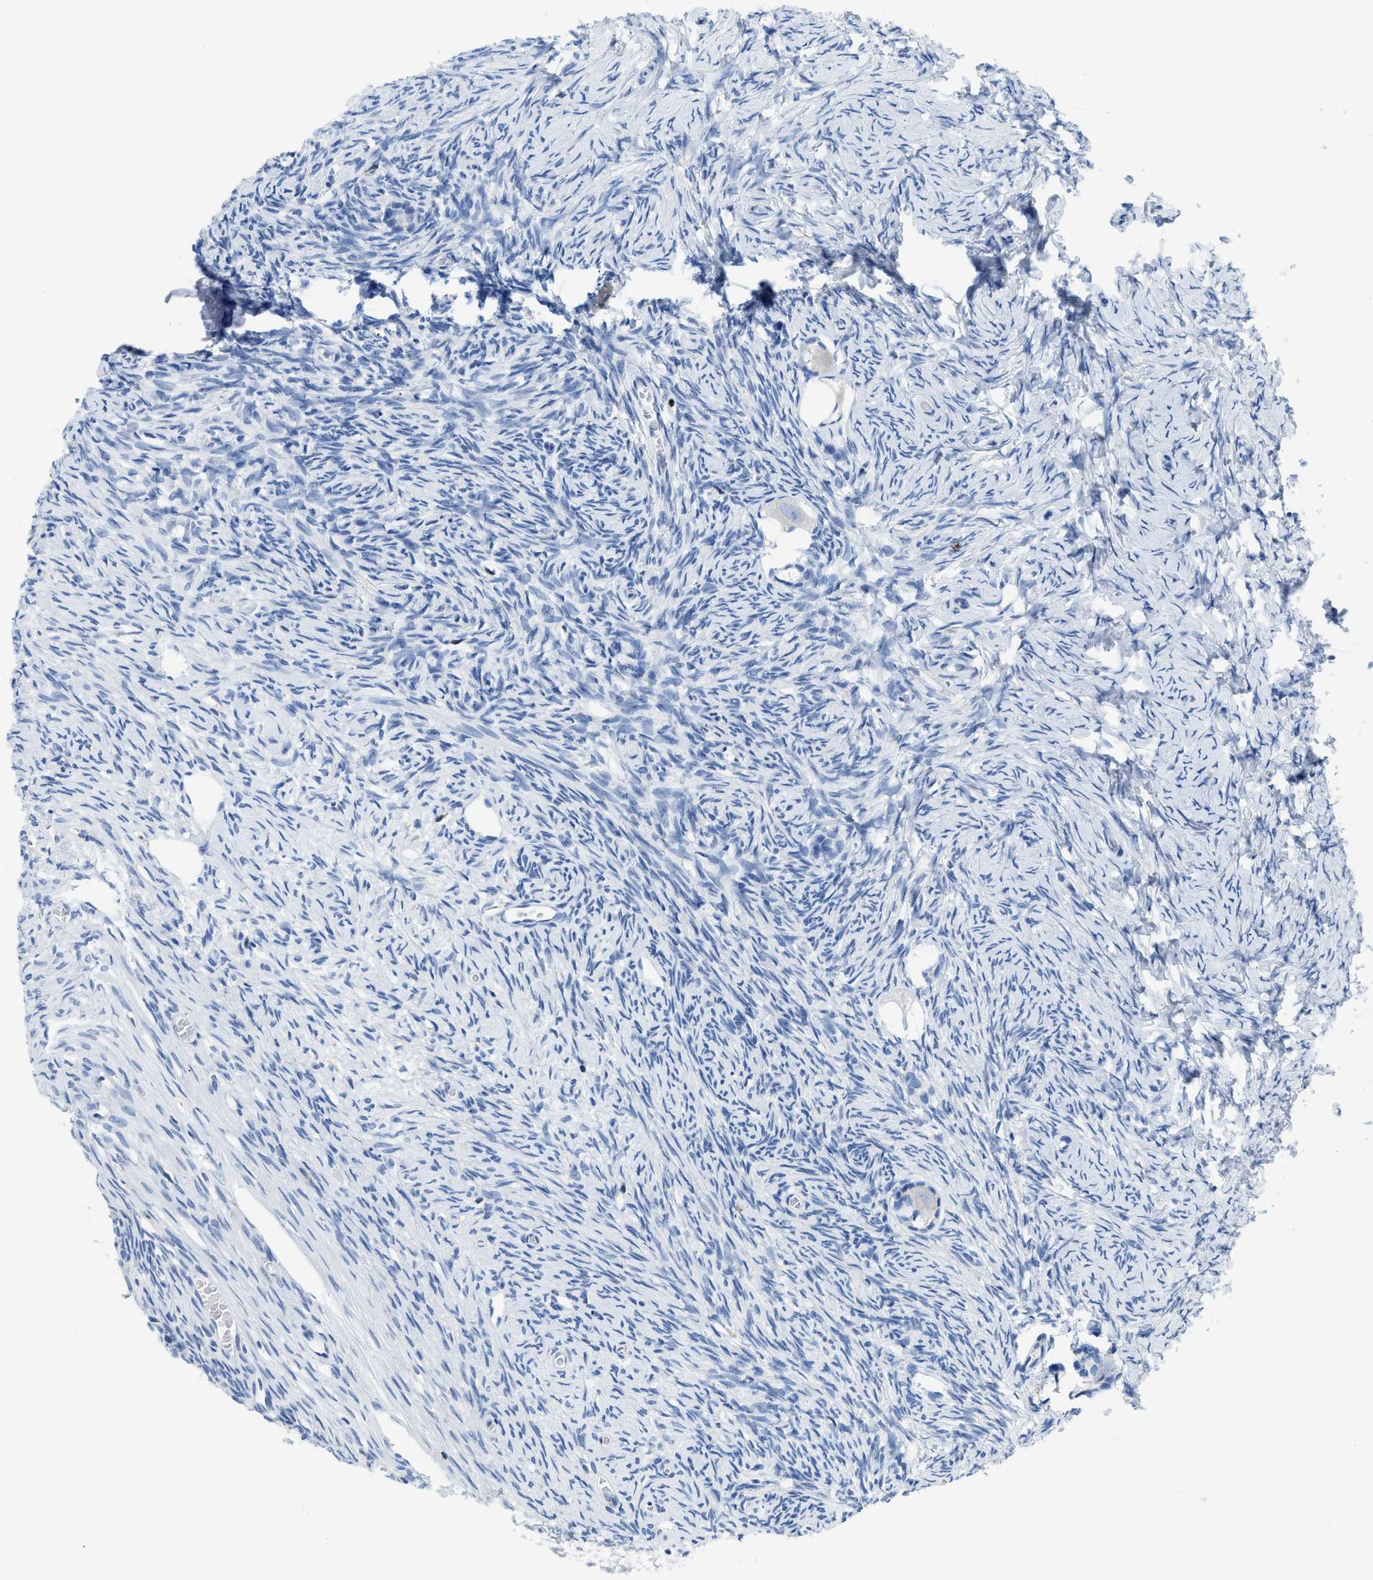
{"staining": {"intensity": "negative", "quantity": "none", "location": "none"}, "tissue": "ovary", "cell_type": "Follicle cells", "image_type": "normal", "snomed": [{"axis": "morphology", "description": "Normal tissue, NOS"}, {"axis": "topography", "description": "Ovary"}], "caption": "Immunohistochemistry (IHC) image of unremarkable ovary stained for a protein (brown), which demonstrates no positivity in follicle cells.", "gene": "NFATC2", "patient": {"sex": "female", "age": 27}}